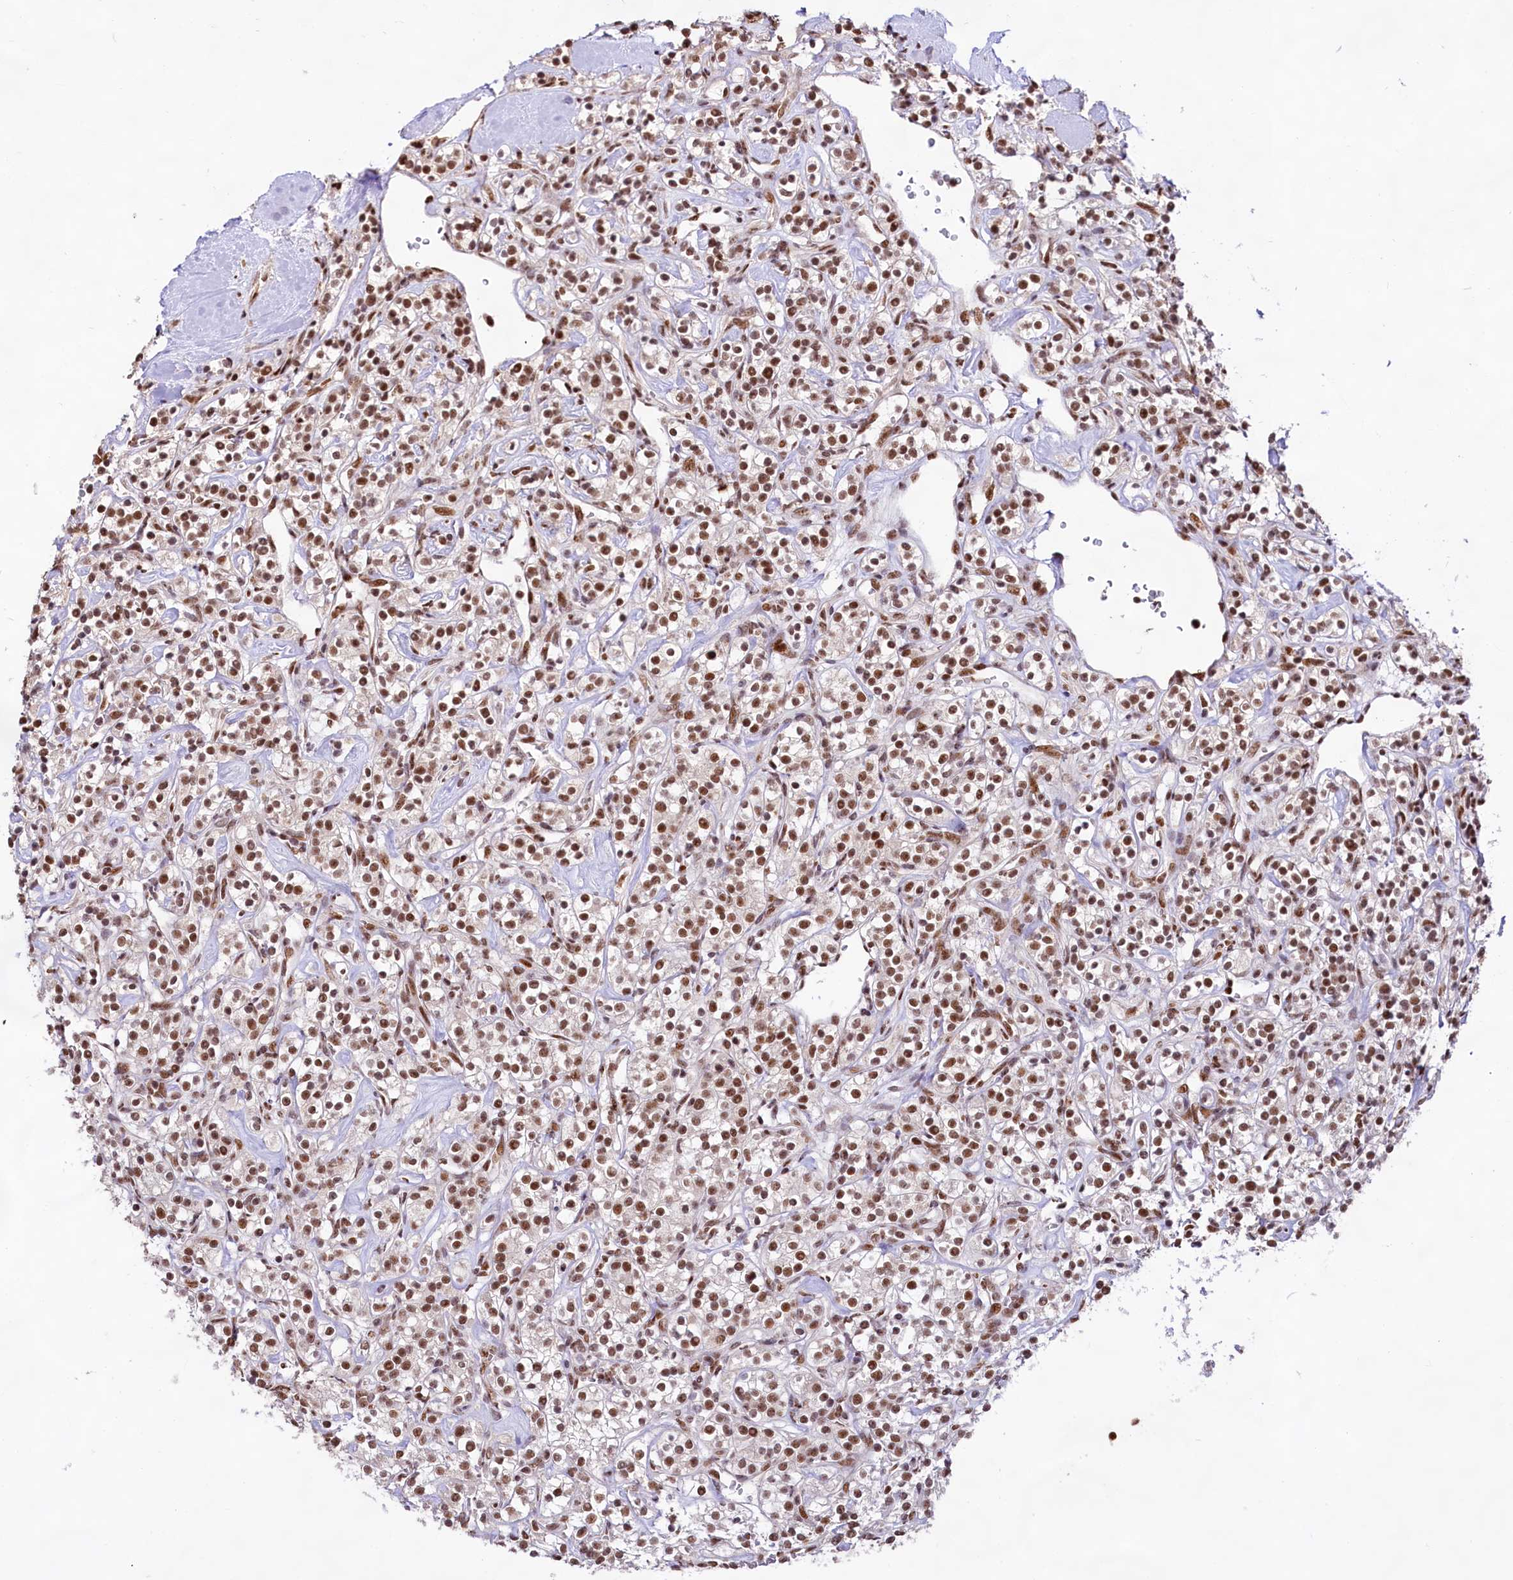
{"staining": {"intensity": "moderate", "quantity": ">75%", "location": "nuclear"}, "tissue": "renal cancer", "cell_type": "Tumor cells", "image_type": "cancer", "snomed": [{"axis": "morphology", "description": "Adenocarcinoma, NOS"}, {"axis": "topography", "description": "Kidney"}], "caption": "Renal cancer stained for a protein (brown) displays moderate nuclear positive expression in approximately >75% of tumor cells.", "gene": "HIRA", "patient": {"sex": "male", "age": 77}}